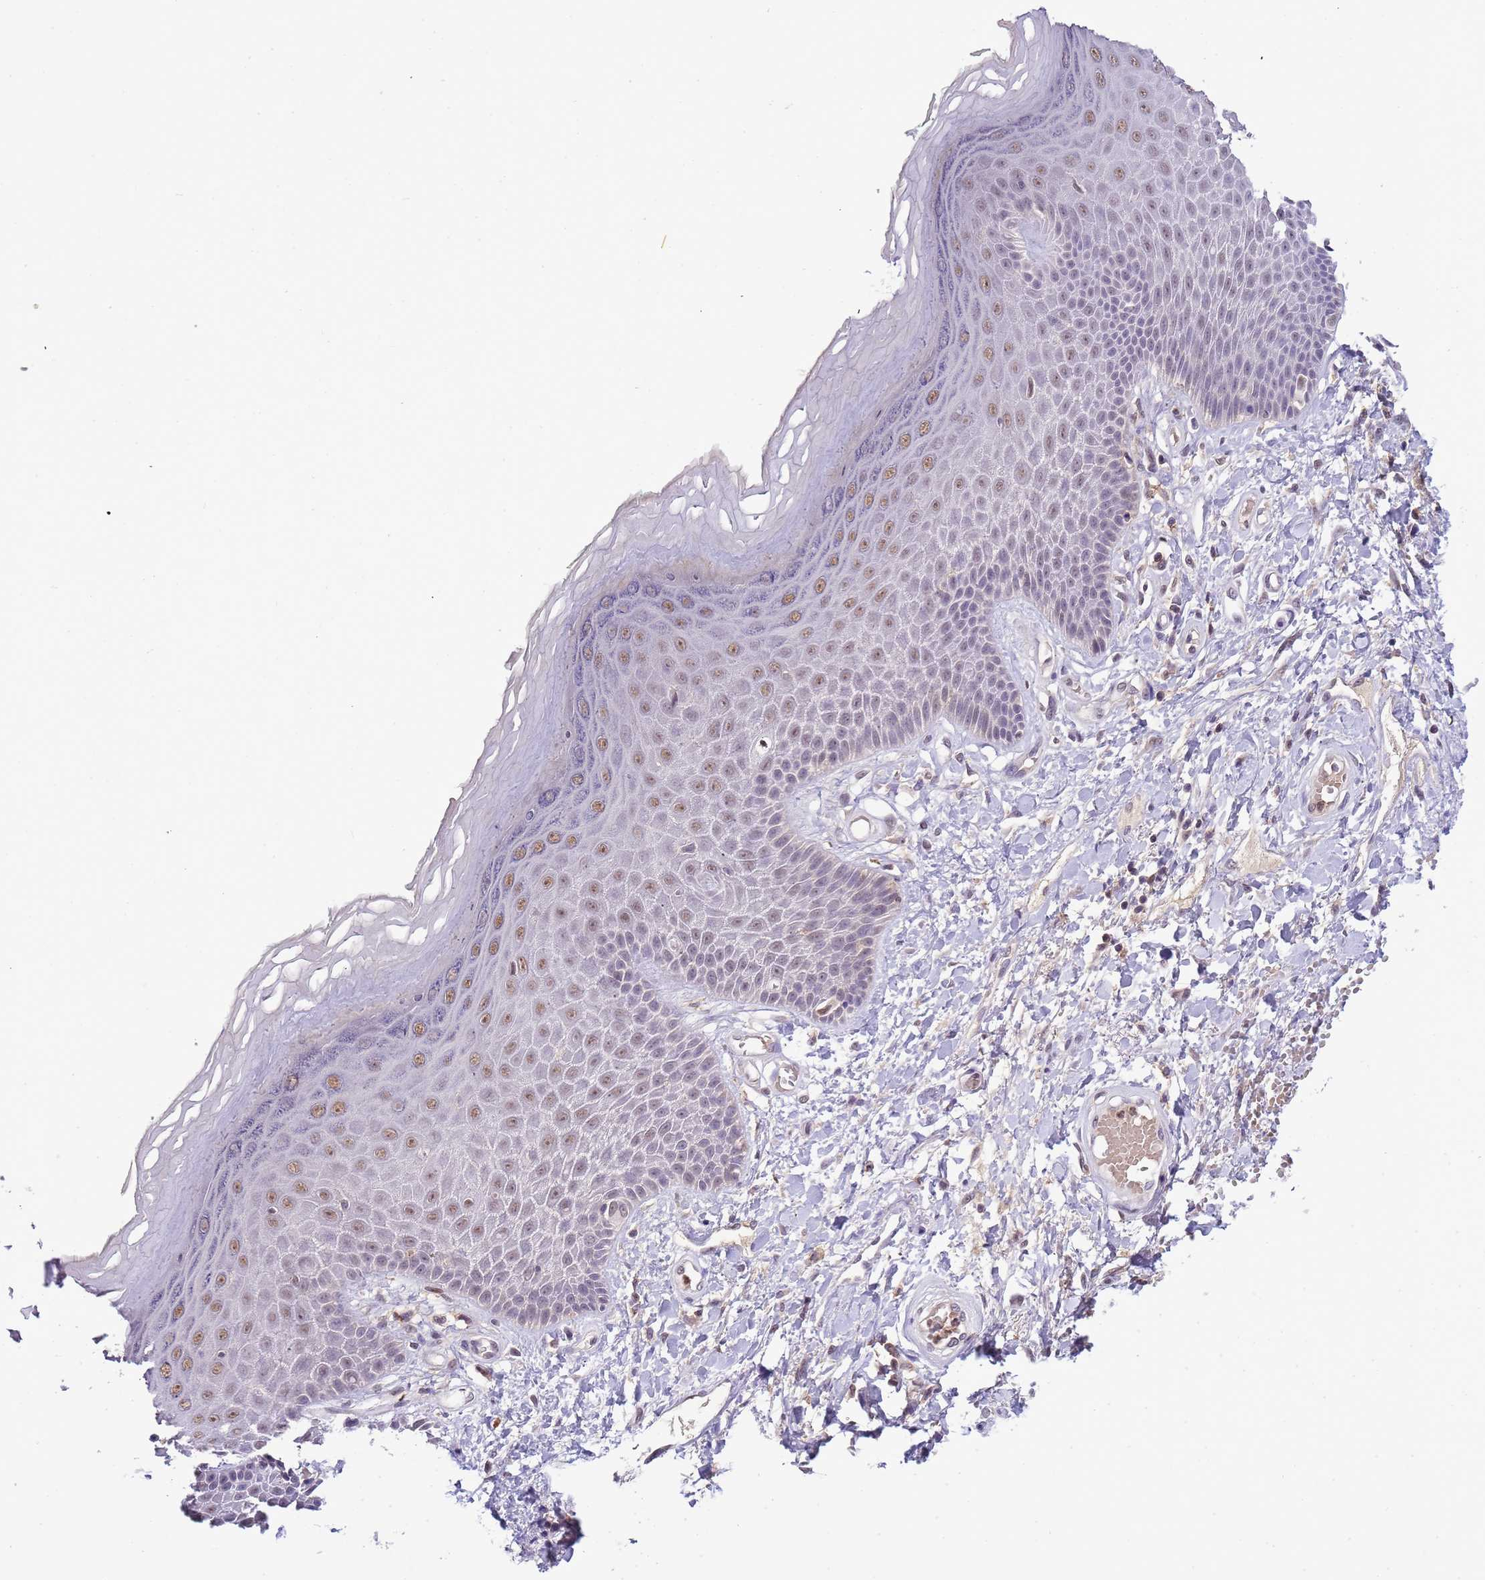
{"staining": {"intensity": "moderate", "quantity": "<25%", "location": "nuclear"}, "tissue": "skin", "cell_type": "Epidermal cells", "image_type": "normal", "snomed": [{"axis": "morphology", "description": "Normal tissue, NOS"}, {"axis": "topography", "description": "Anal"}], "caption": "IHC photomicrograph of normal human skin stained for a protein (brown), which demonstrates low levels of moderate nuclear staining in approximately <25% of epidermal cells.", "gene": "CD53", "patient": {"sex": "male", "age": 78}}